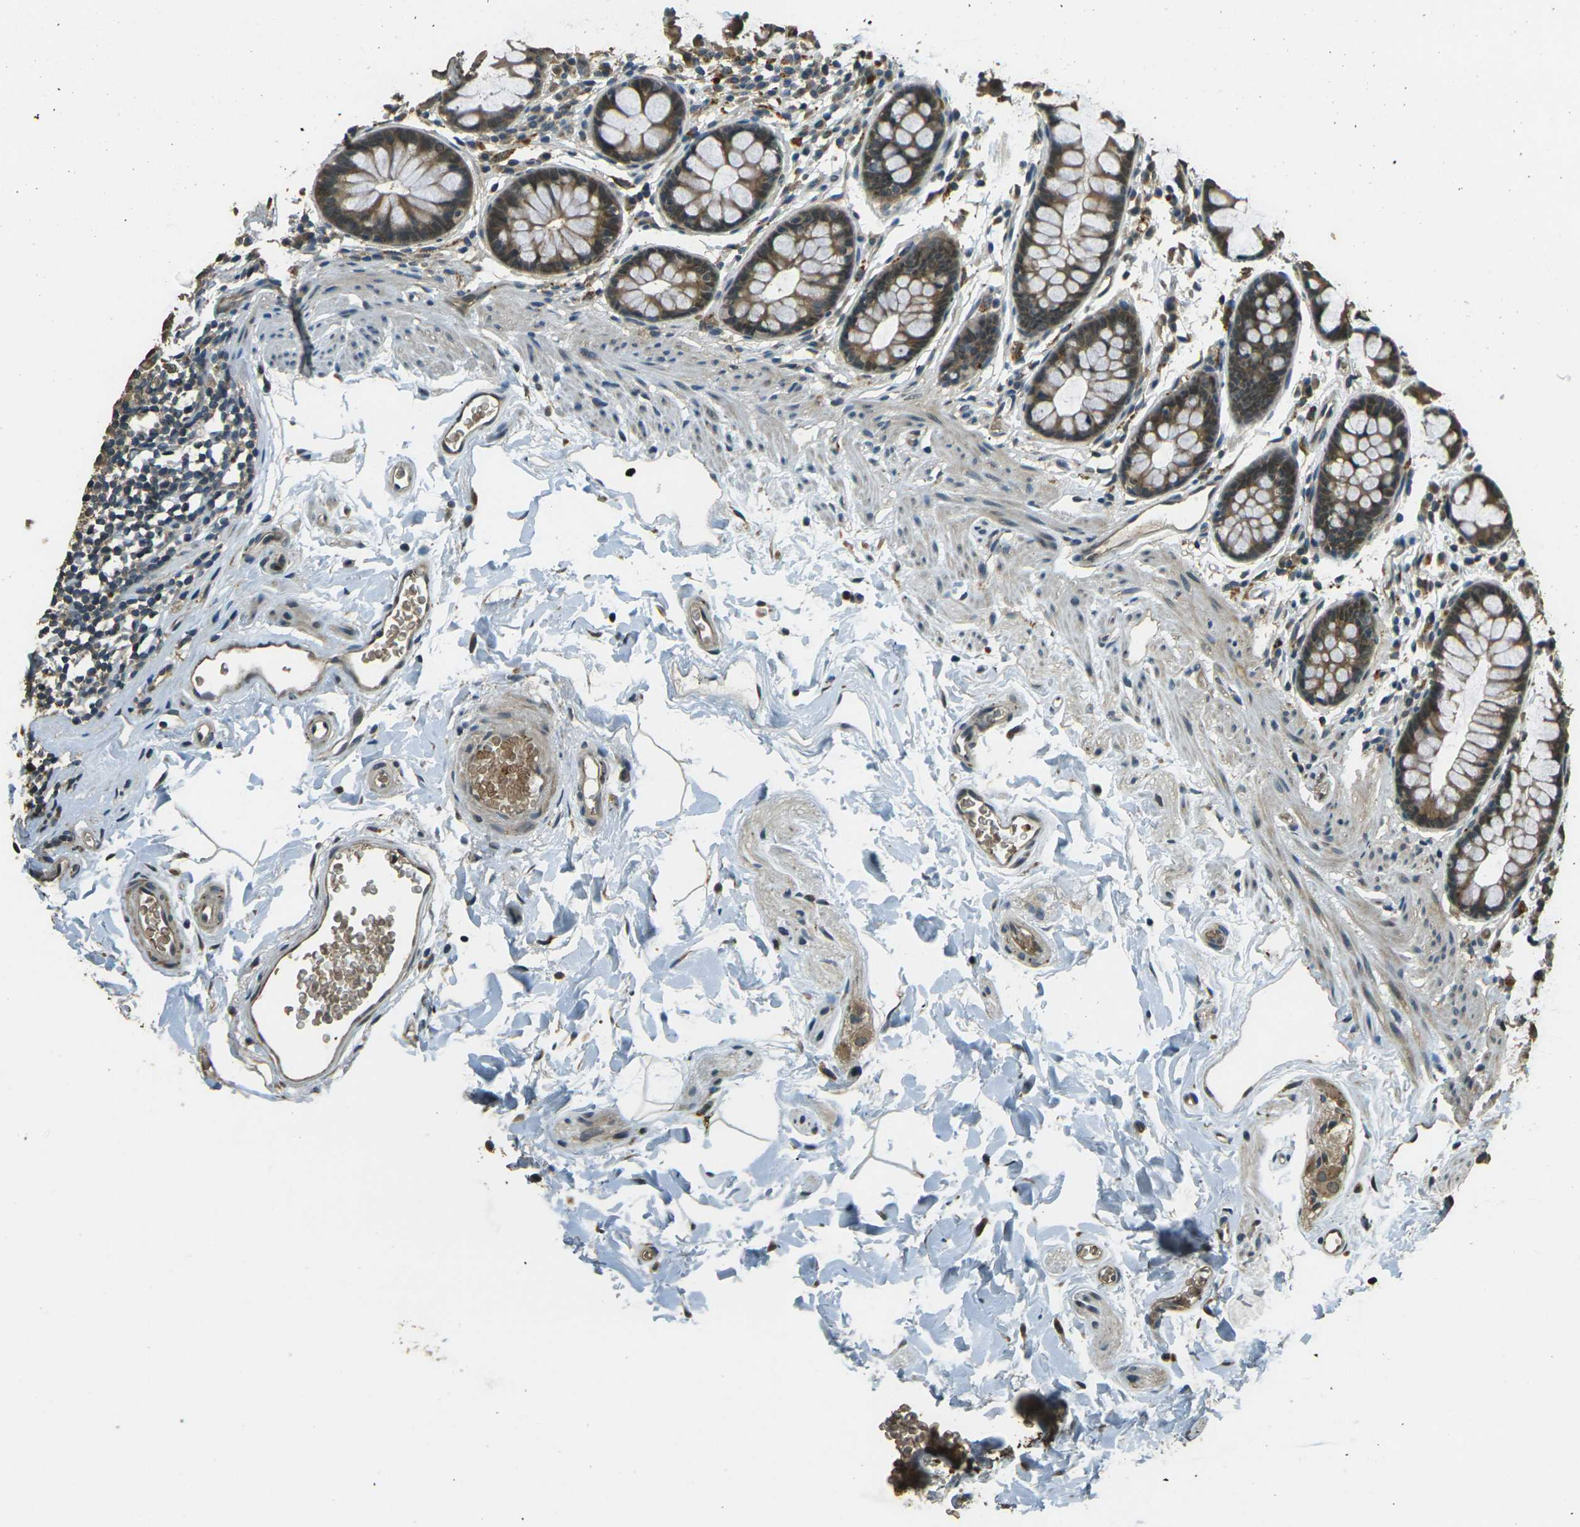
{"staining": {"intensity": "weak", "quantity": ">75%", "location": "cytoplasmic/membranous"}, "tissue": "colon", "cell_type": "Endothelial cells", "image_type": "normal", "snomed": [{"axis": "morphology", "description": "Normal tissue, NOS"}, {"axis": "topography", "description": "Colon"}], "caption": "Colon stained with immunohistochemistry reveals weak cytoplasmic/membranous expression in about >75% of endothelial cells.", "gene": "TOR1A", "patient": {"sex": "female", "age": 80}}